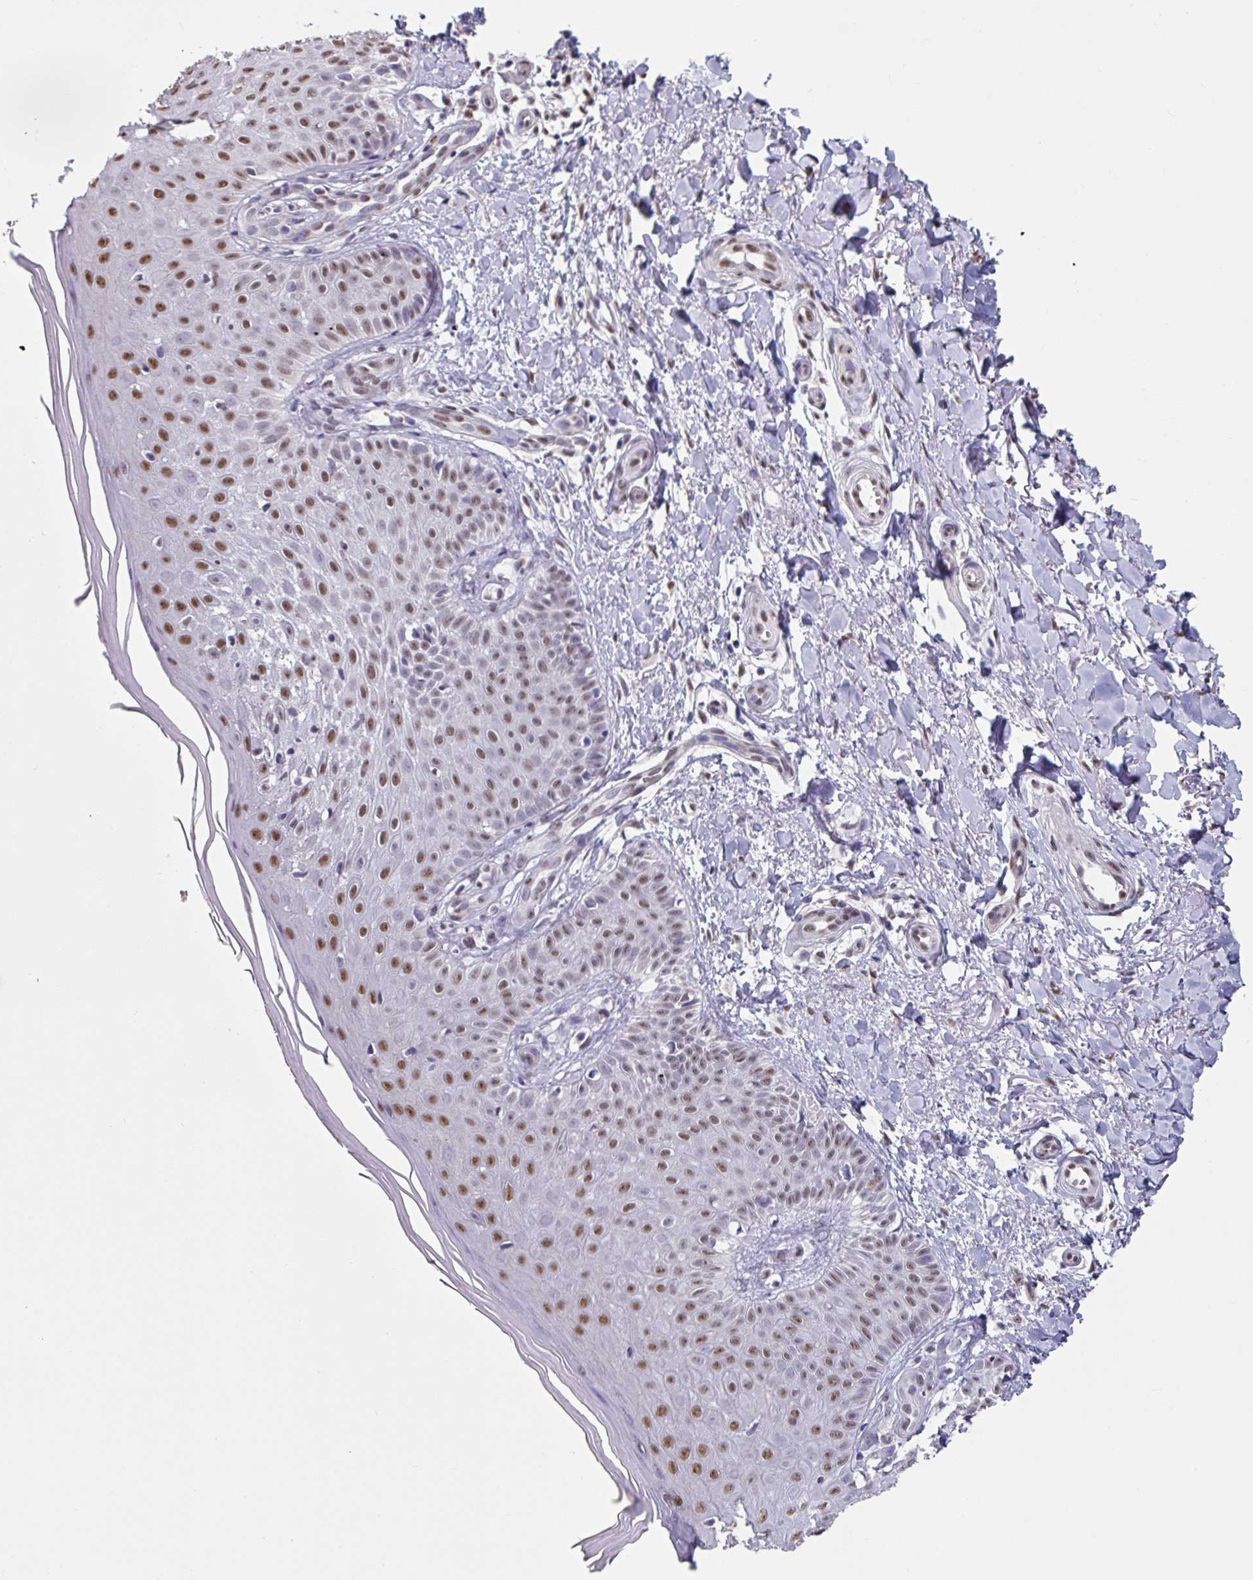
{"staining": {"intensity": "negative", "quantity": "none", "location": "none"}, "tissue": "skin", "cell_type": "Fibroblasts", "image_type": "normal", "snomed": [{"axis": "morphology", "description": "Normal tissue, NOS"}, {"axis": "topography", "description": "Skin"}], "caption": "Photomicrograph shows no protein positivity in fibroblasts of benign skin. (DAB IHC visualized using brightfield microscopy, high magnification).", "gene": "TMED5", "patient": {"sex": "male", "age": 81}}